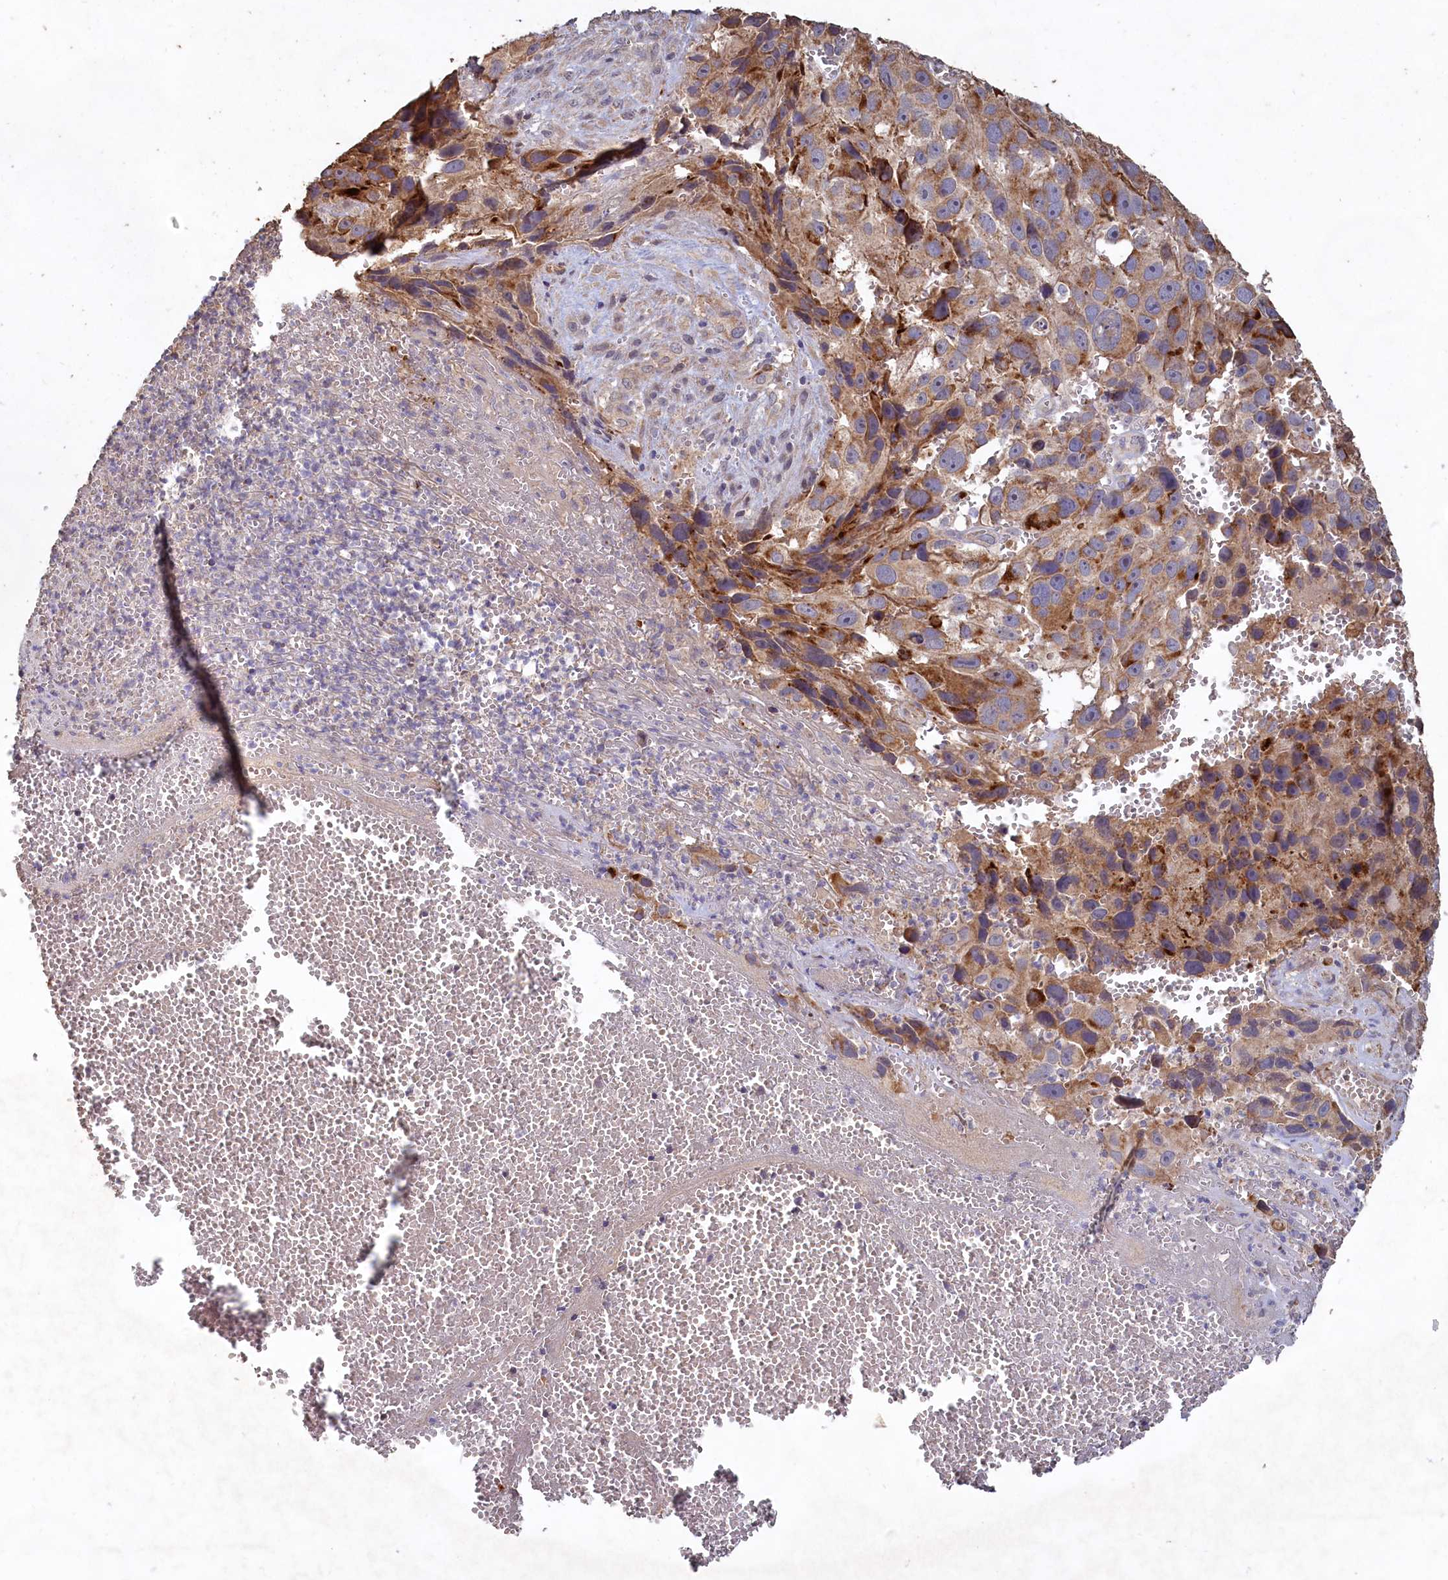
{"staining": {"intensity": "moderate", "quantity": ">75%", "location": "cytoplasmic/membranous"}, "tissue": "melanoma", "cell_type": "Tumor cells", "image_type": "cancer", "snomed": [{"axis": "morphology", "description": "Malignant melanoma, NOS"}, {"axis": "topography", "description": "Skin"}], "caption": "Human malignant melanoma stained with a protein marker exhibits moderate staining in tumor cells.", "gene": "FUNDC1", "patient": {"sex": "male", "age": 84}}